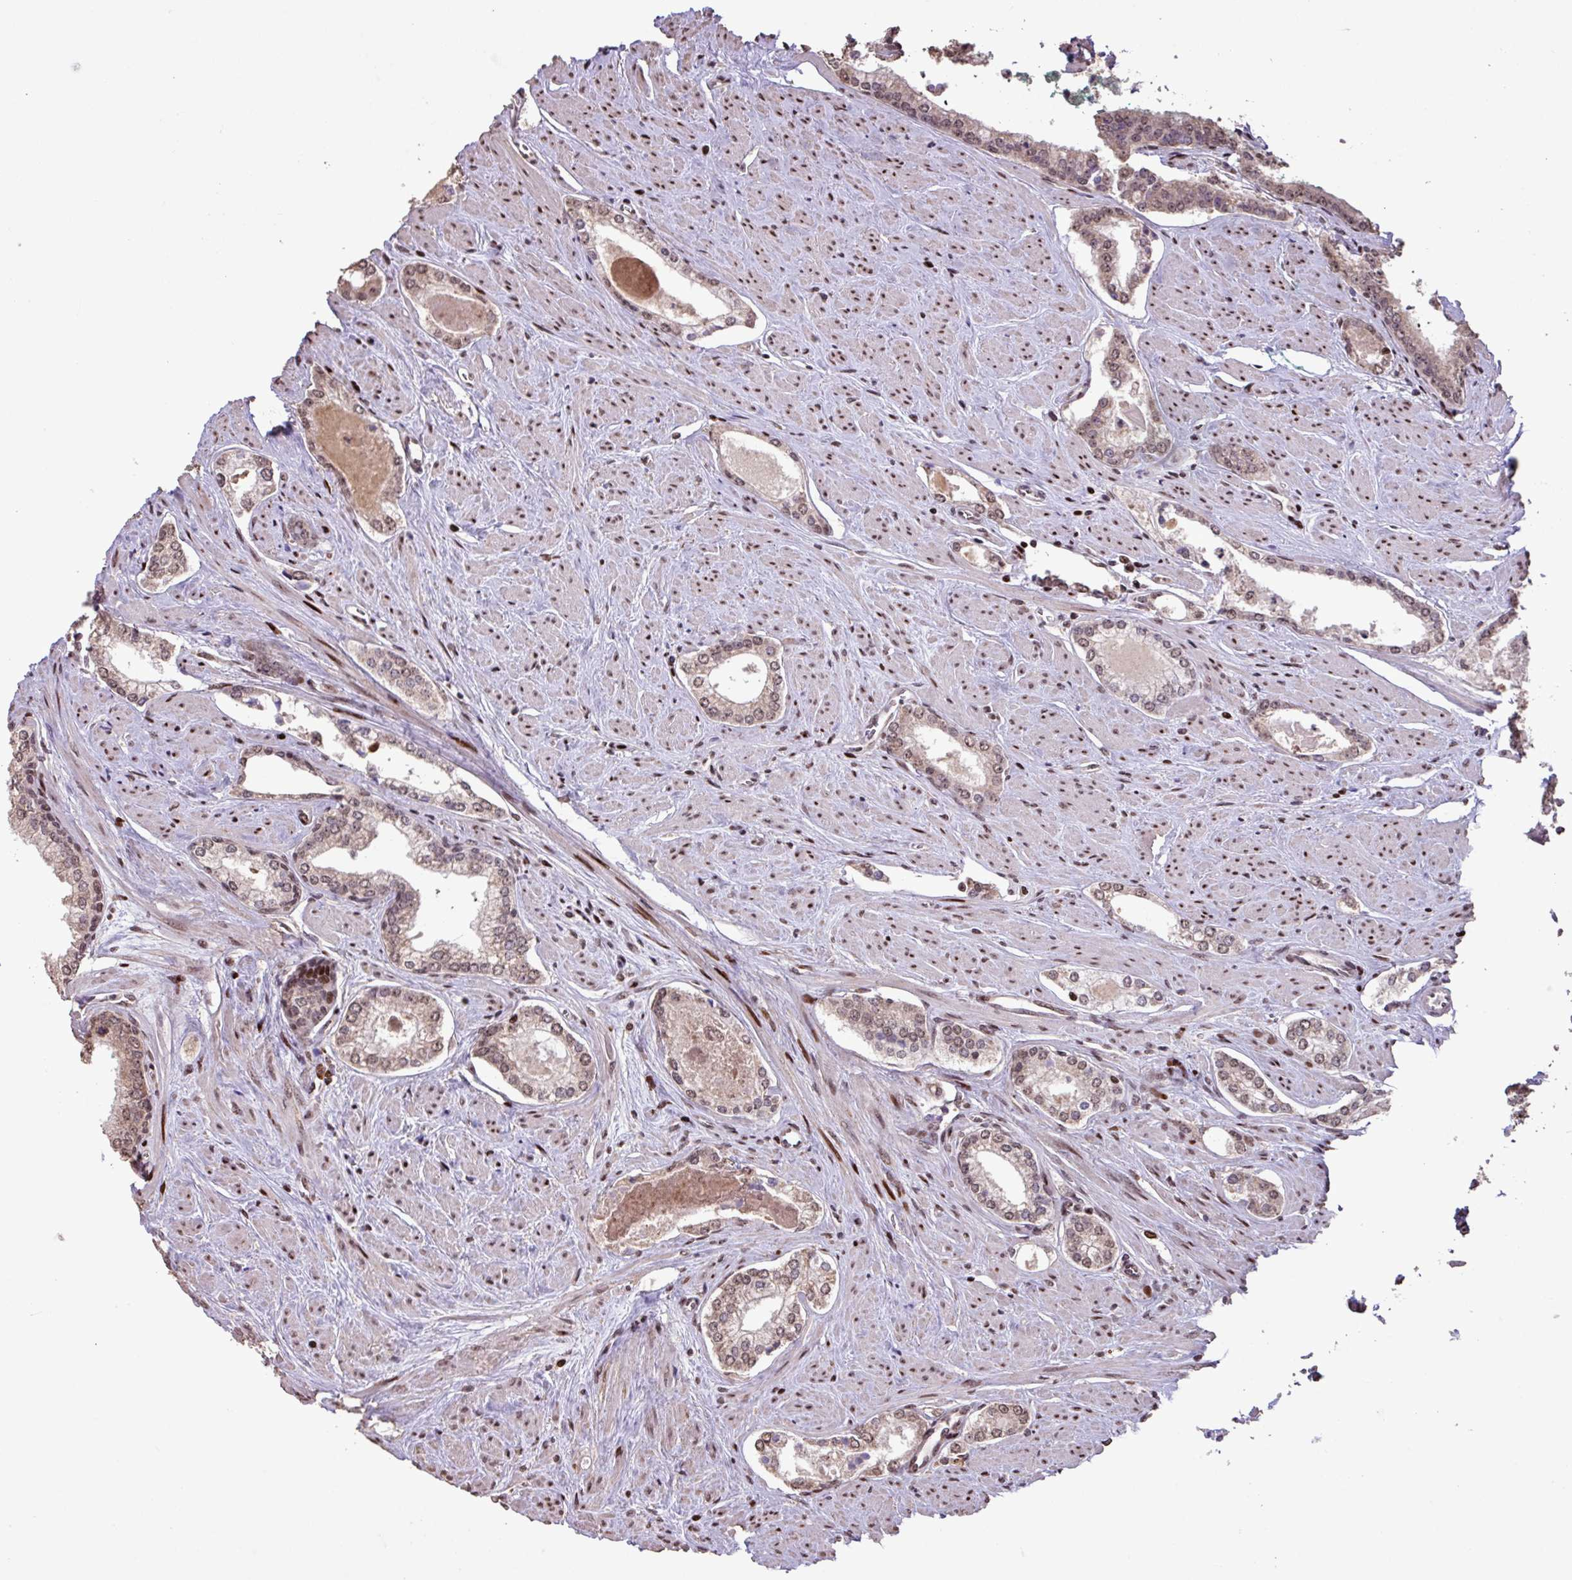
{"staining": {"intensity": "moderate", "quantity": ">75%", "location": "nuclear"}, "tissue": "prostate cancer", "cell_type": "Tumor cells", "image_type": "cancer", "snomed": [{"axis": "morphology", "description": "Adenocarcinoma, Low grade"}, {"axis": "topography", "description": "Prostate and seminal vesicle, NOS"}], "caption": "Prostate cancer stained for a protein (brown) exhibits moderate nuclear positive expression in about >75% of tumor cells.", "gene": "ZNF709", "patient": {"sex": "male", "age": 60}}